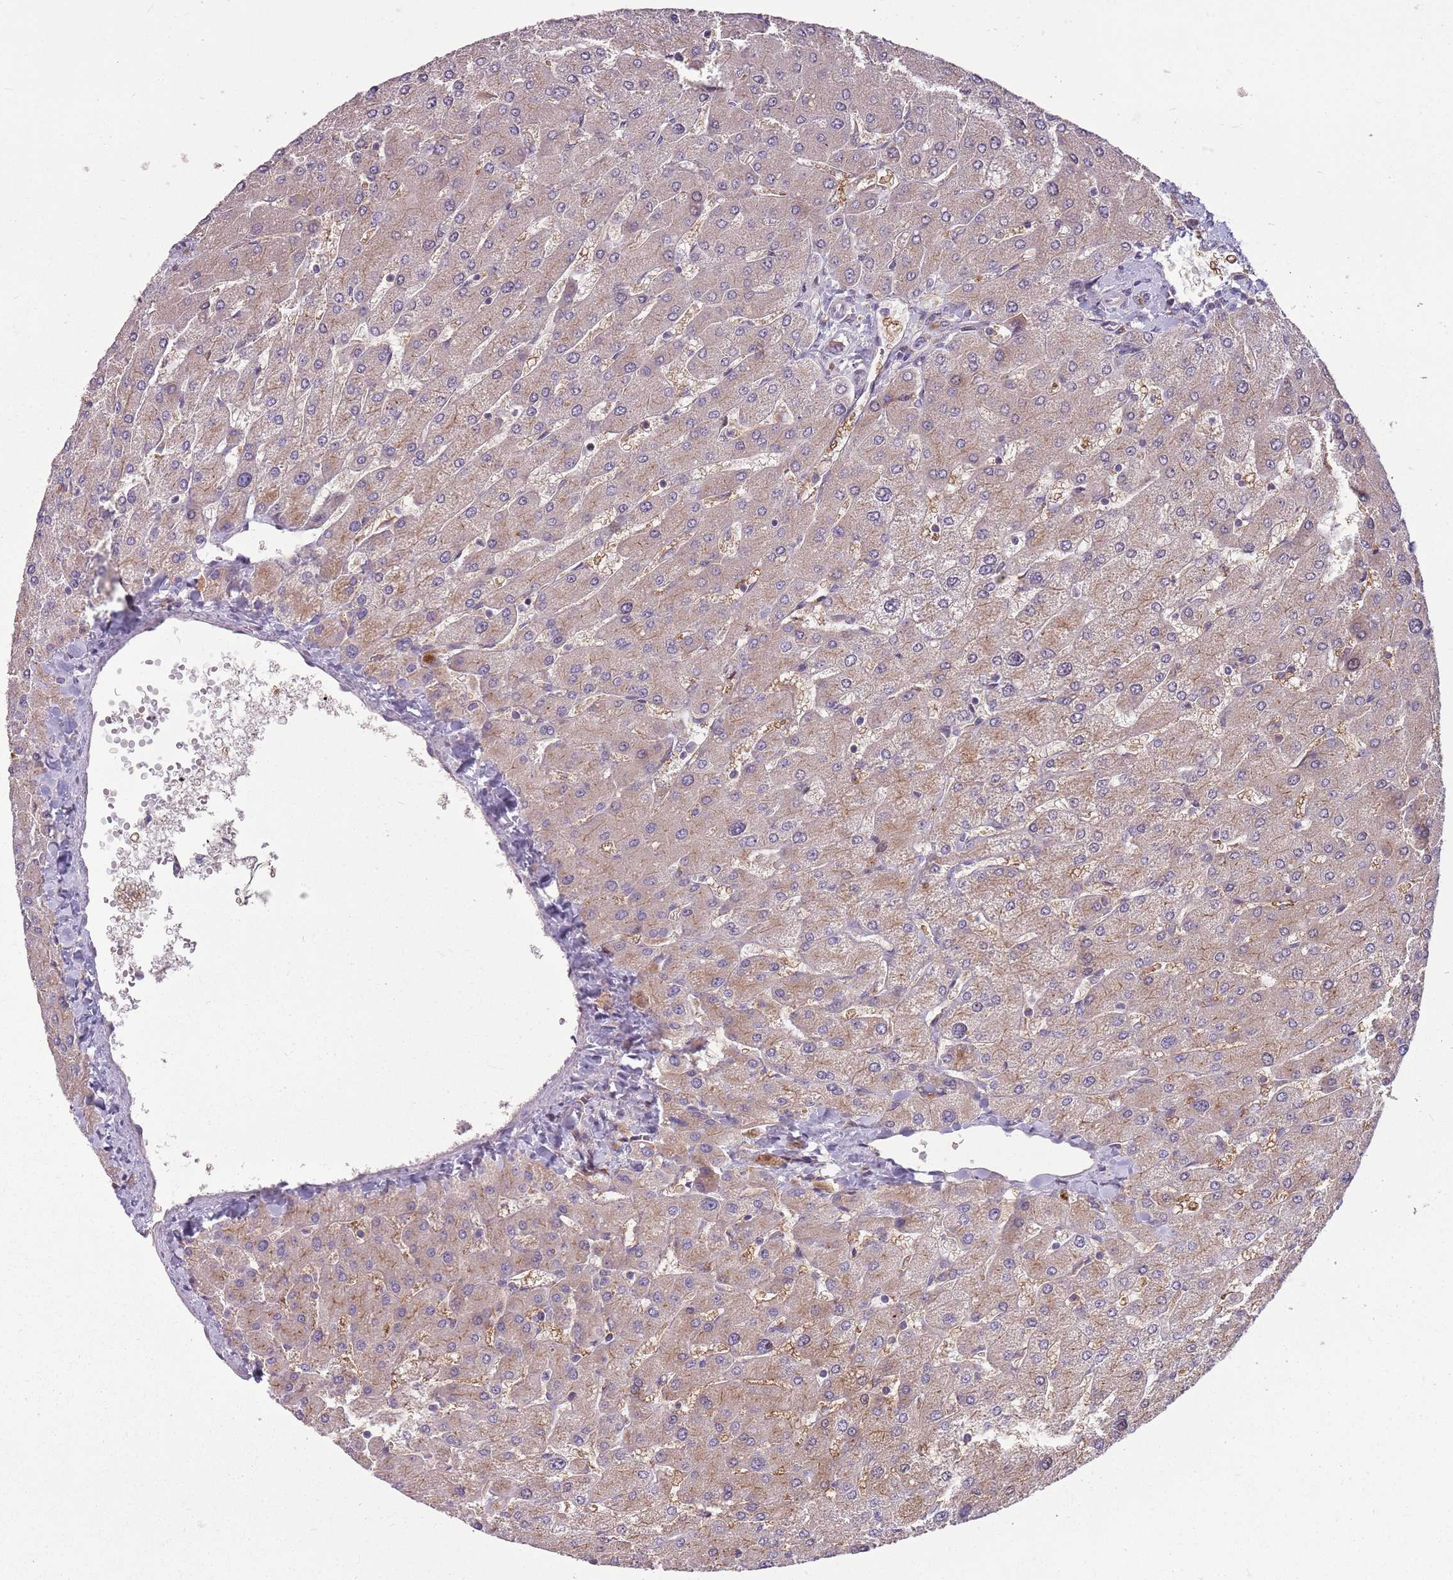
{"staining": {"intensity": "weak", "quantity": "25%-75%", "location": "cytoplasmic/membranous"}, "tissue": "liver", "cell_type": "Cholangiocytes", "image_type": "normal", "snomed": [{"axis": "morphology", "description": "Normal tissue, NOS"}, {"axis": "topography", "description": "Liver"}], "caption": "Cholangiocytes show weak cytoplasmic/membranous expression in about 25%-75% of cells in unremarkable liver.", "gene": "PPP1R27", "patient": {"sex": "male", "age": 55}}